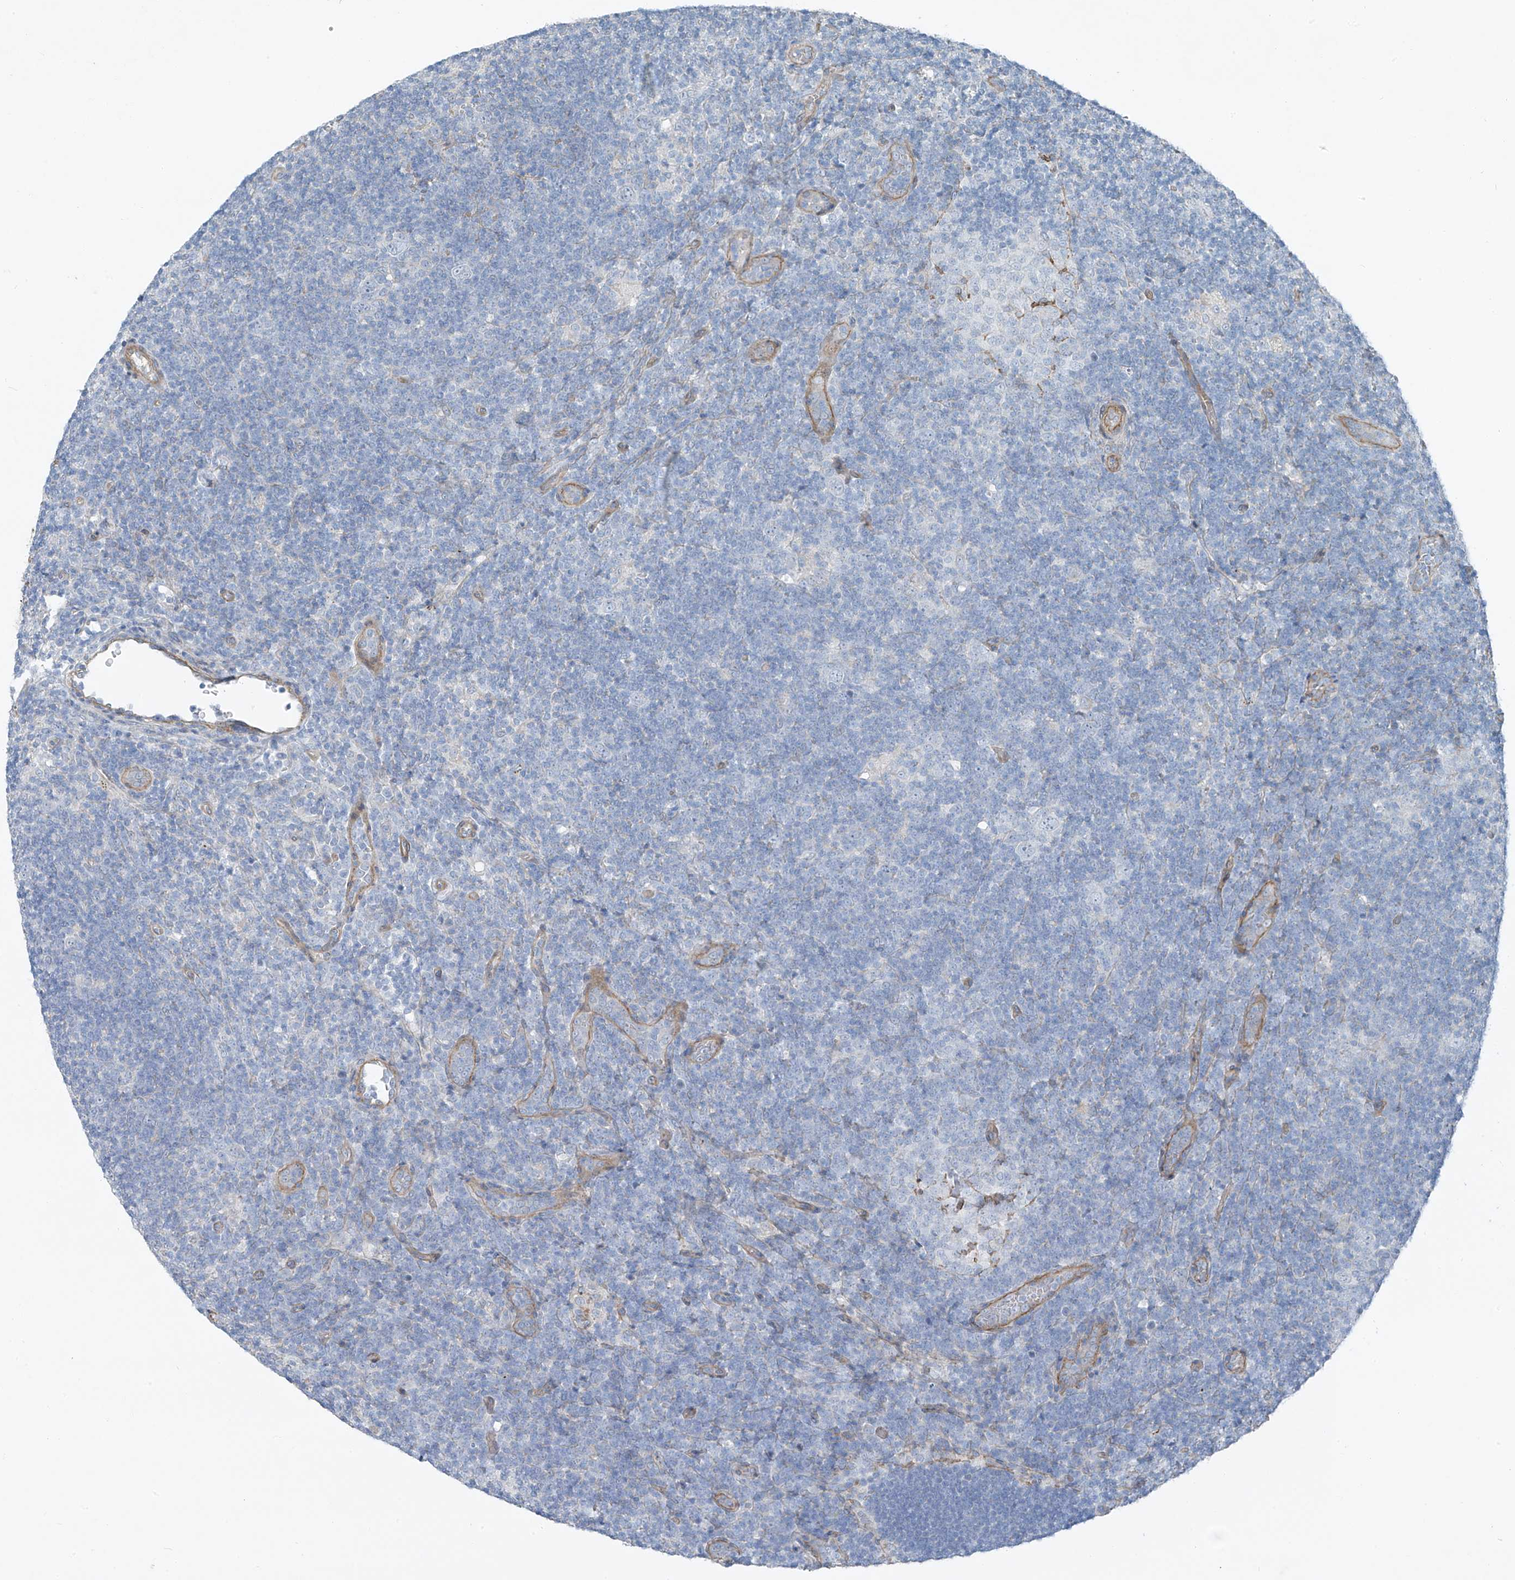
{"staining": {"intensity": "negative", "quantity": "none", "location": "none"}, "tissue": "lymphoma", "cell_type": "Tumor cells", "image_type": "cancer", "snomed": [{"axis": "morphology", "description": "Hodgkin's disease, NOS"}, {"axis": "topography", "description": "Lymph node"}], "caption": "The micrograph reveals no significant staining in tumor cells of lymphoma.", "gene": "TNS2", "patient": {"sex": "female", "age": 57}}